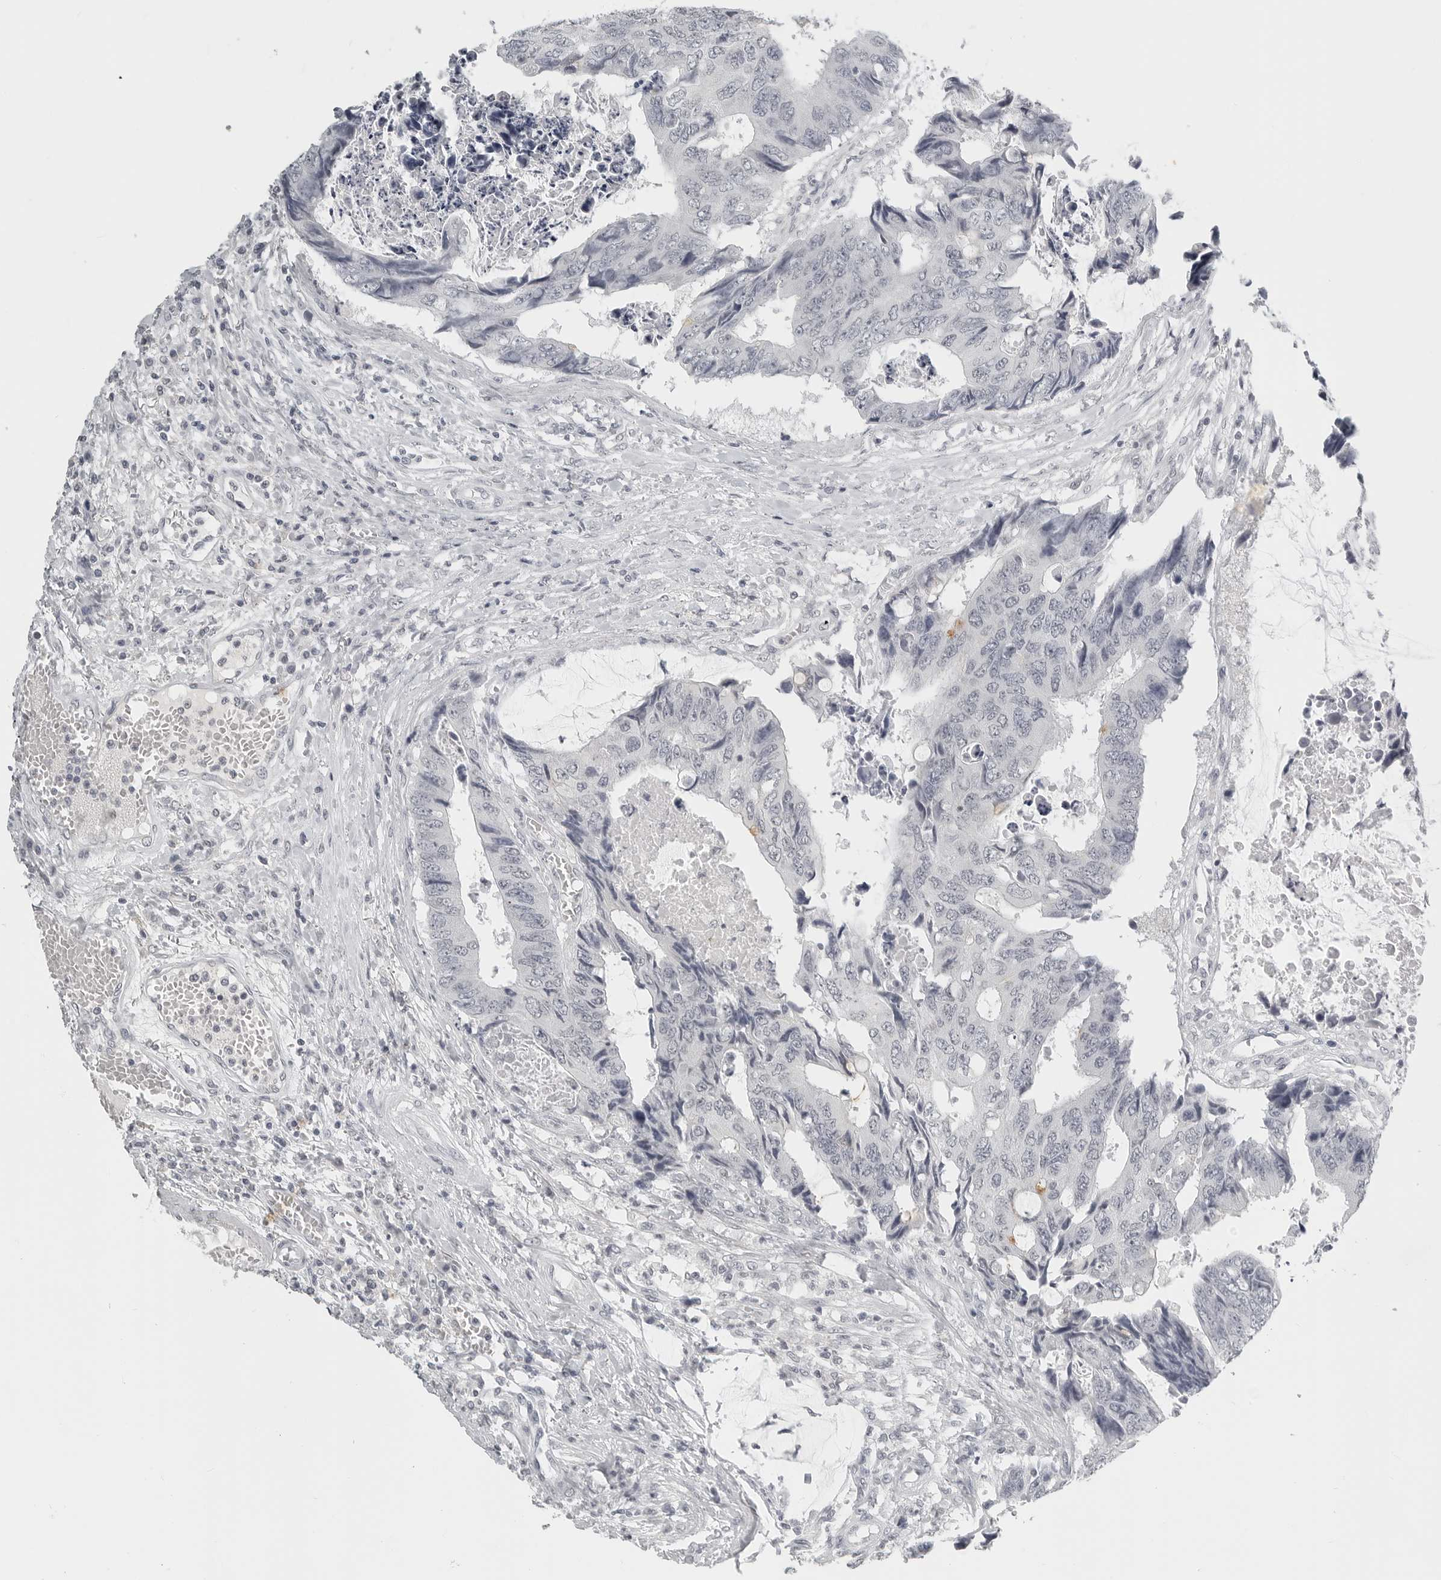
{"staining": {"intensity": "negative", "quantity": "none", "location": "none"}, "tissue": "colorectal cancer", "cell_type": "Tumor cells", "image_type": "cancer", "snomed": [{"axis": "morphology", "description": "Adenocarcinoma, NOS"}, {"axis": "topography", "description": "Rectum"}], "caption": "Human colorectal cancer (adenocarcinoma) stained for a protein using IHC displays no positivity in tumor cells.", "gene": "BPIFA1", "patient": {"sex": "male", "age": 84}}